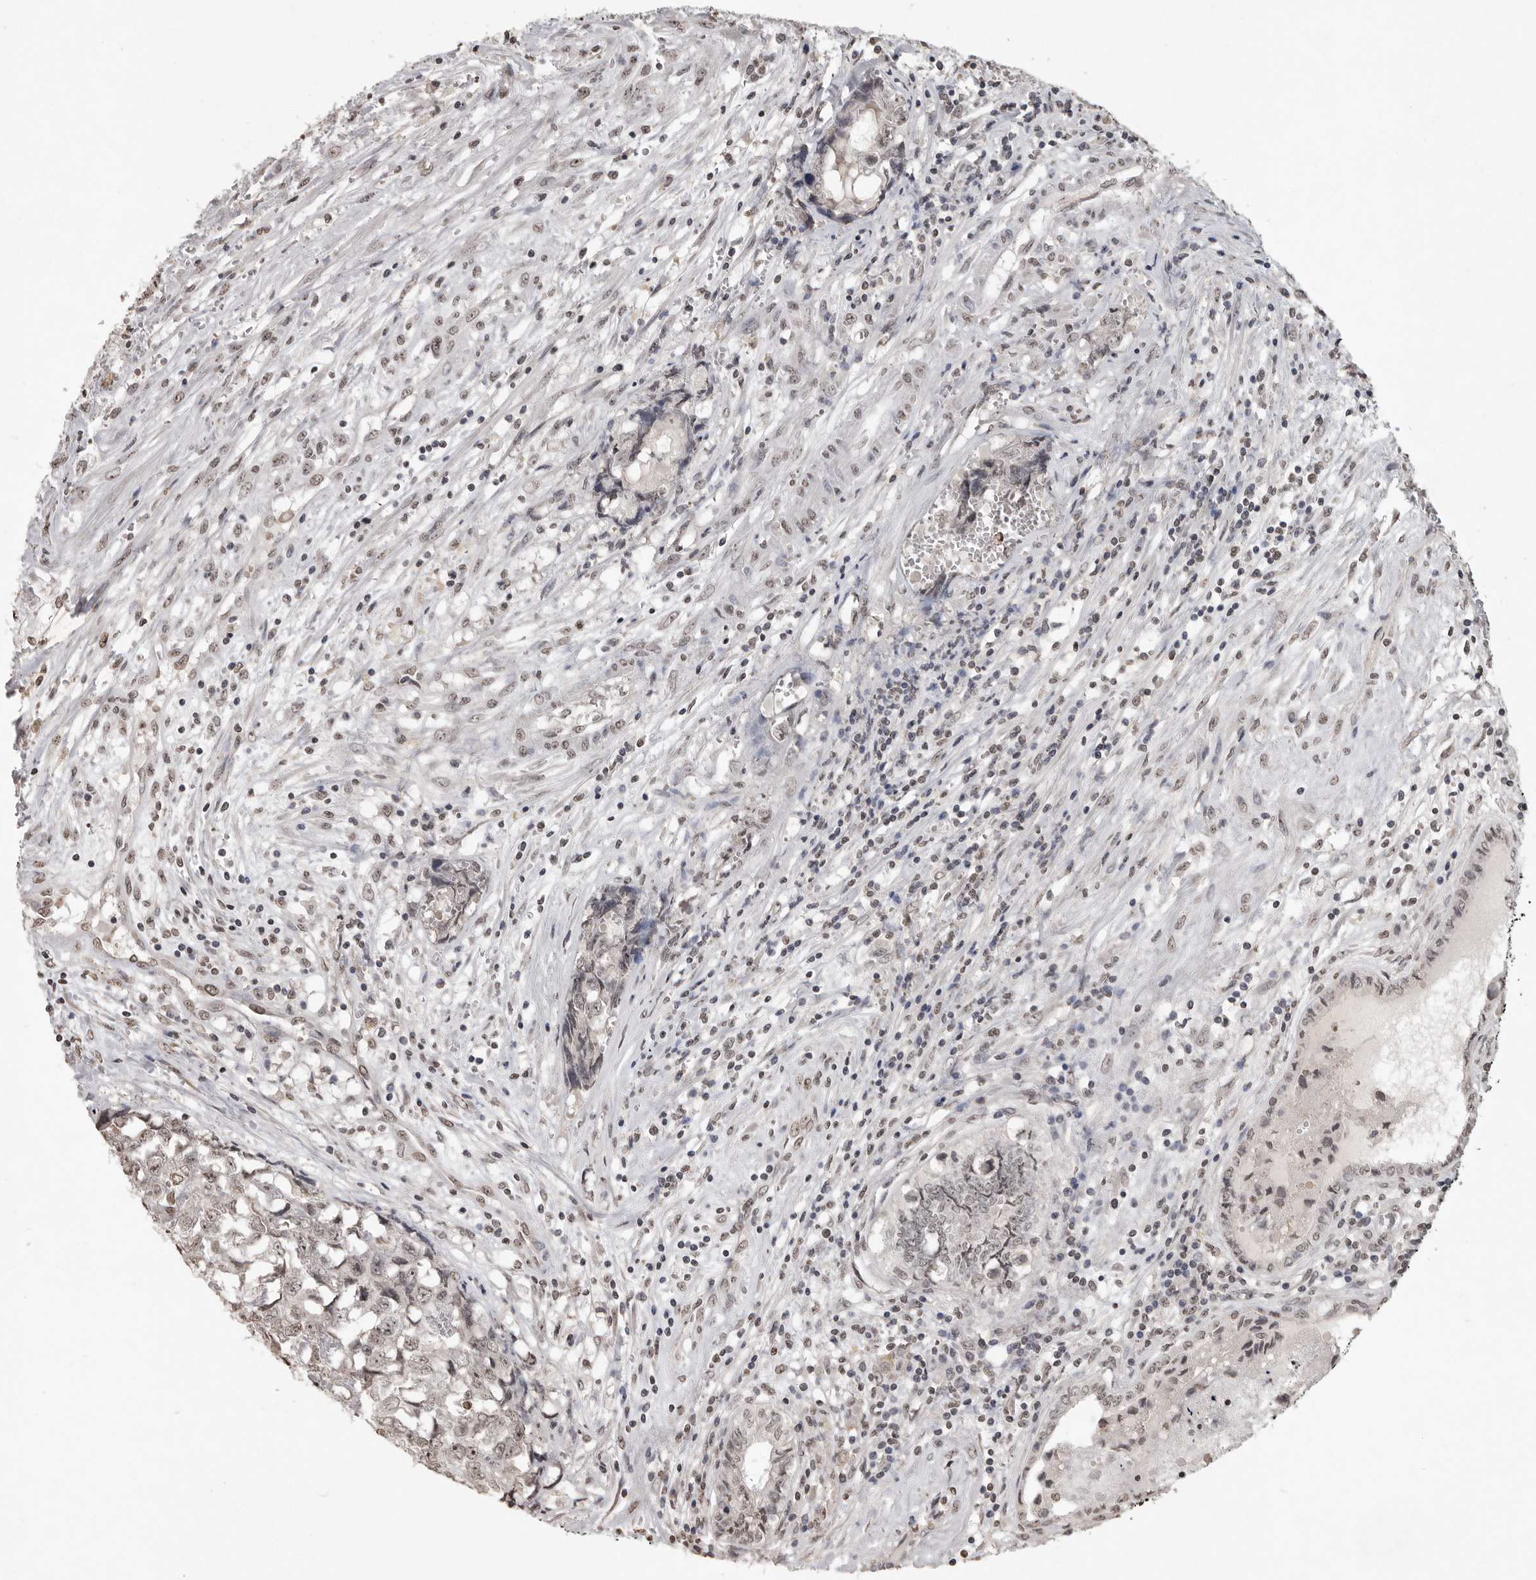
{"staining": {"intensity": "weak", "quantity": "25%-75%", "location": "nuclear"}, "tissue": "testis cancer", "cell_type": "Tumor cells", "image_type": "cancer", "snomed": [{"axis": "morphology", "description": "Carcinoma, Embryonal, NOS"}, {"axis": "topography", "description": "Testis"}], "caption": "Protein staining of testis embryonal carcinoma tissue exhibits weak nuclear positivity in approximately 25%-75% of tumor cells.", "gene": "WDR45", "patient": {"sex": "male", "age": 31}}